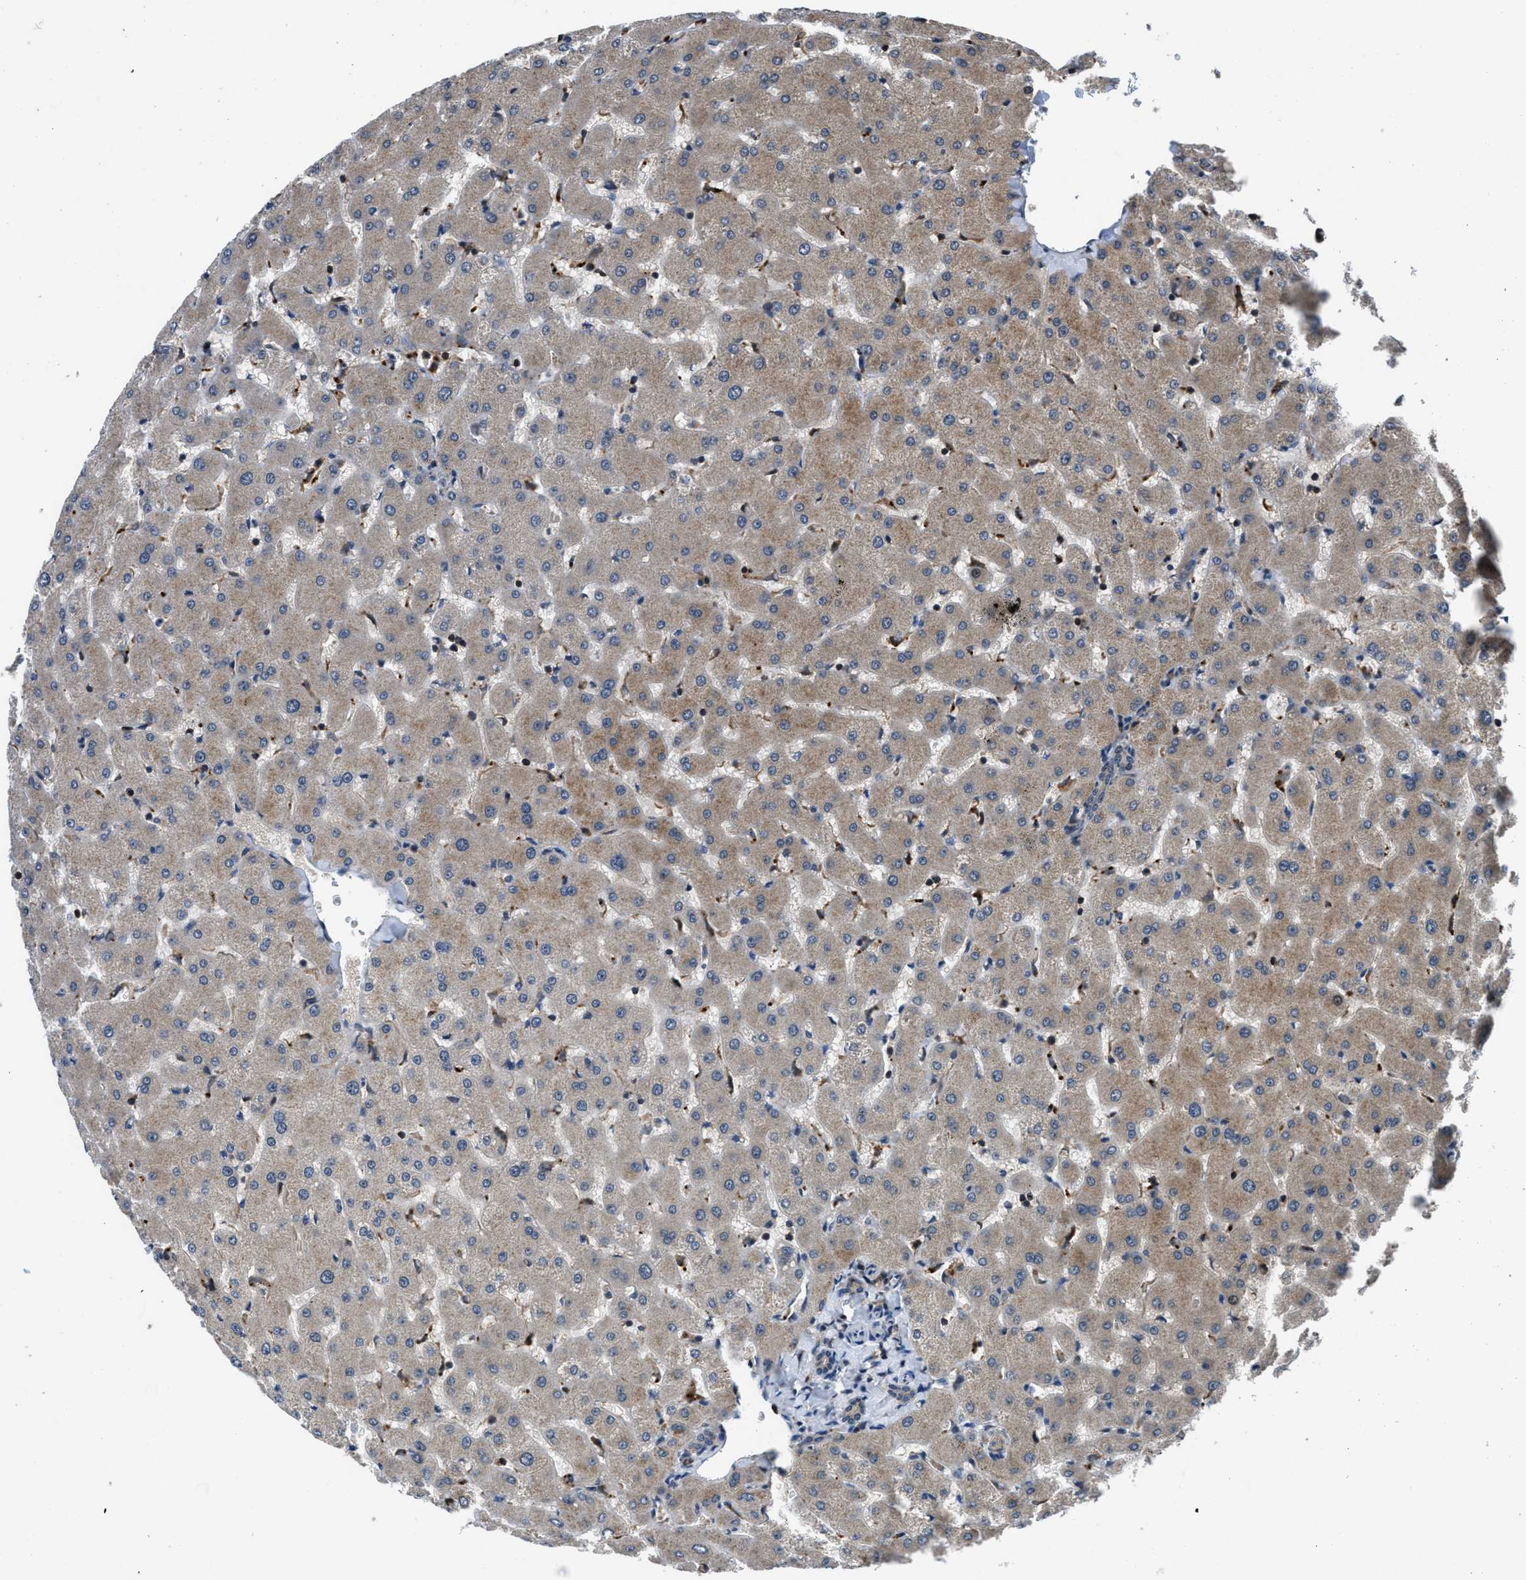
{"staining": {"intensity": "weak", "quantity": "25%-75%", "location": "cytoplasmic/membranous"}, "tissue": "liver", "cell_type": "Cholangiocytes", "image_type": "normal", "snomed": [{"axis": "morphology", "description": "Normal tissue, NOS"}, {"axis": "topography", "description": "Liver"}], "caption": "Human liver stained for a protein (brown) reveals weak cytoplasmic/membranous positive positivity in about 25%-75% of cholangiocytes.", "gene": "CTBS", "patient": {"sex": "female", "age": 63}}